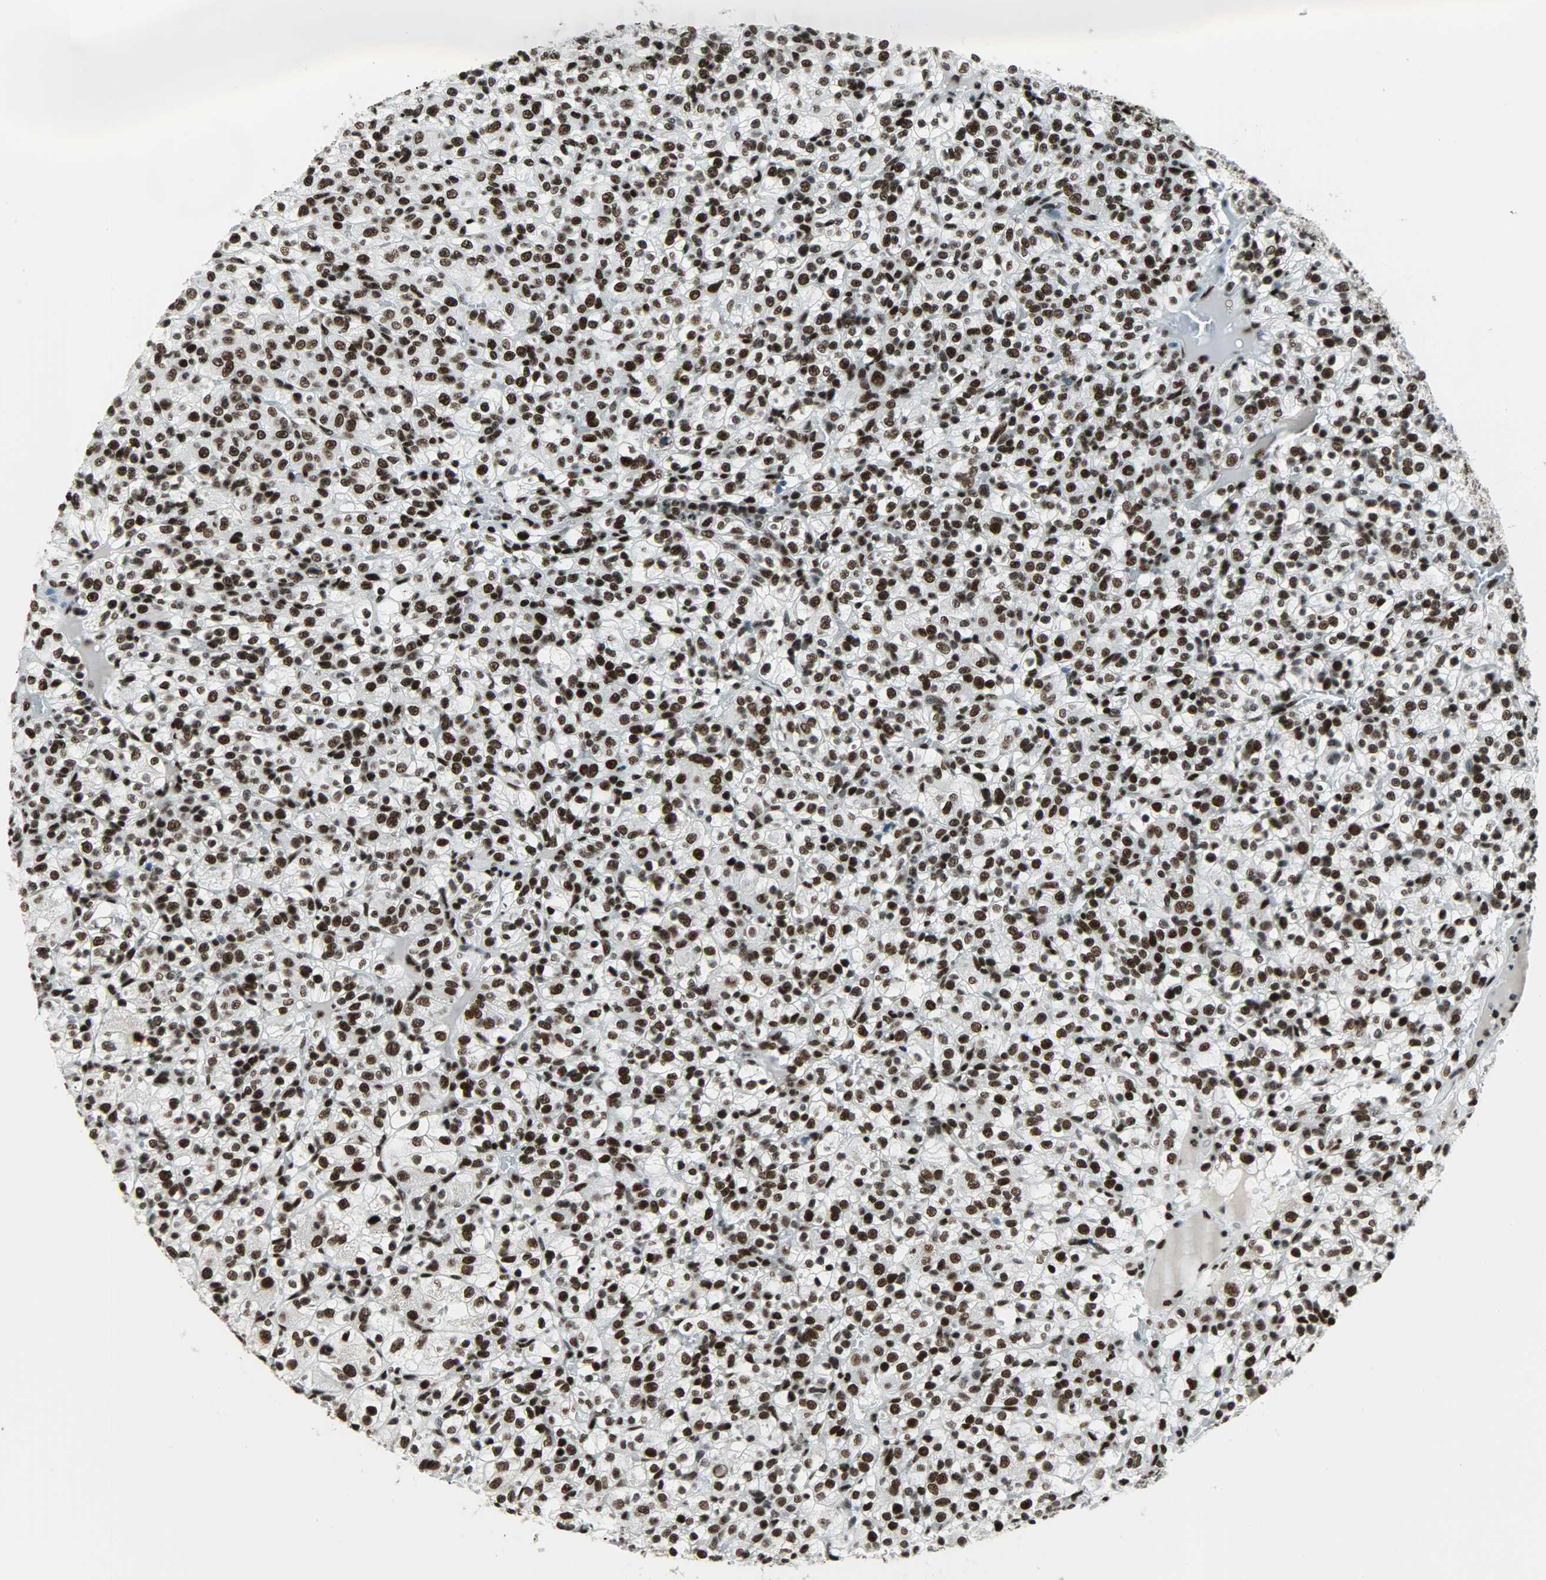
{"staining": {"intensity": "strong", "quantity": ">75%", "location": "nuclear"}, "tissue": "renal cancer", "cell_type": "Tumor cells", "image_type": "cancer", "snomed": [{"axis": "morphology", "description": "Normal tissue, NOS"}, {"axis": "morphology", "description": "Adenocarcinoma, NOS"}, {"axis": "topography", "description": "Kidney"}], "caption": "Renal cancer stained for a protein displays strong nuclear positivity in tumor cells. The staining is performed using DAB (3,3'-diaminobenzidine) brown chromogen to label protein expression. The nuclei are counter-stained blue using hematoxylin.", "gene": "SNRPA", "patient": {"sex": "female", "age": 72}}